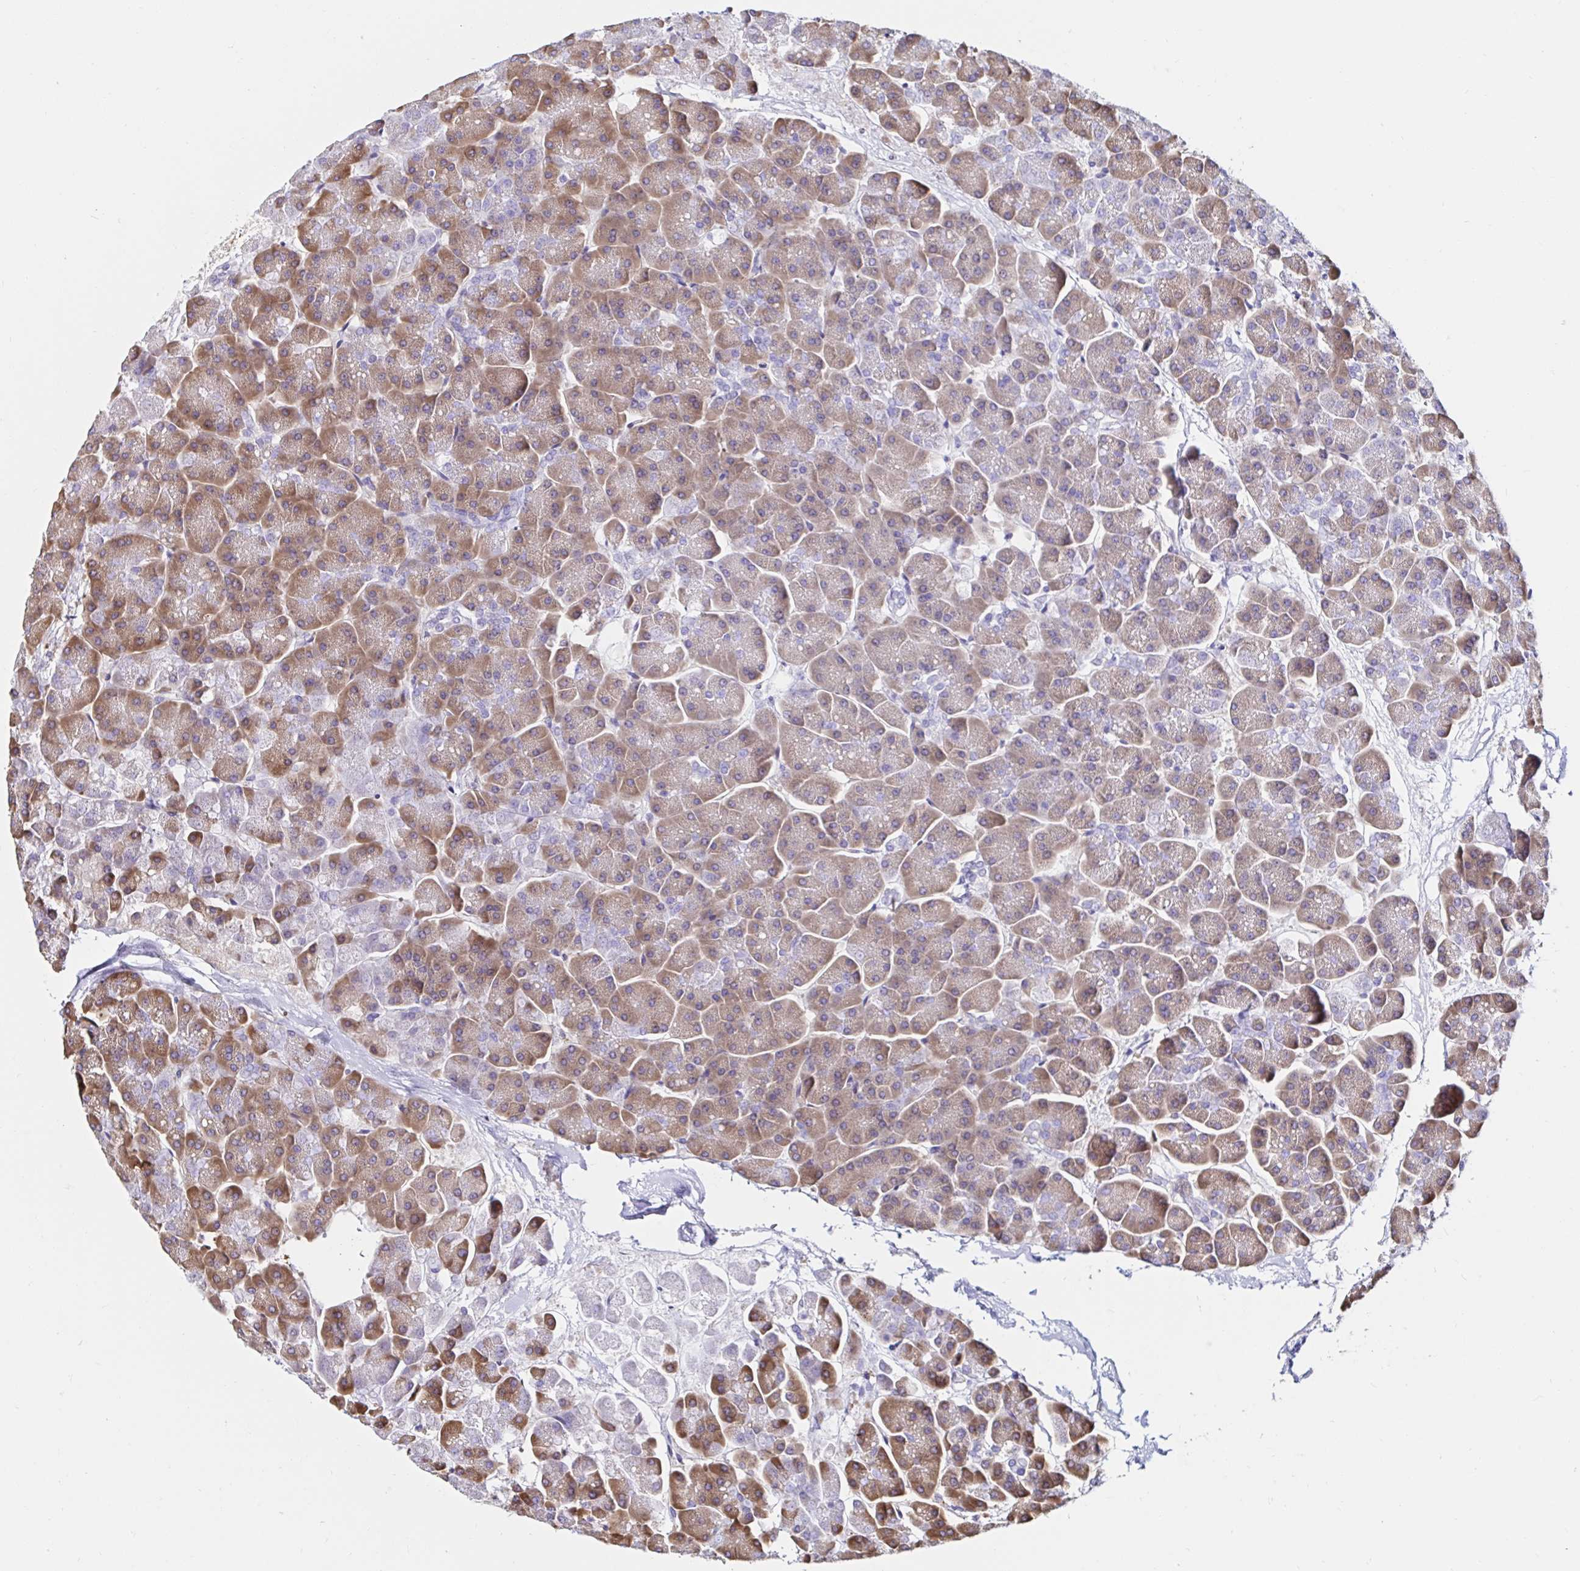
{"staining": {"intensity": "moderate", "quantity": "25%-75%", "location": "cytoplasmic/membranous"}, "tissue": "pancreas", "cell_type": "Exocrine glandular cells", "image_type": "normal", "snomed": [{"axis": "morphology", "description": "Normal tissue, NOS"}, {"axis": "topography", "description": "Pancreas"}, {"axis": "topography", "description": "Peripheral nerve tissue"}], "caption": "The immunohistochemical stain labels moderate cytoplasmic/membranous expression in exocrine glandular cells of unremarkable pancreas. (DAB IHC with brightfield microscopy, high magnification).", "gene": "VSIG2", "patient": {"sex": "male", "age": 54}}